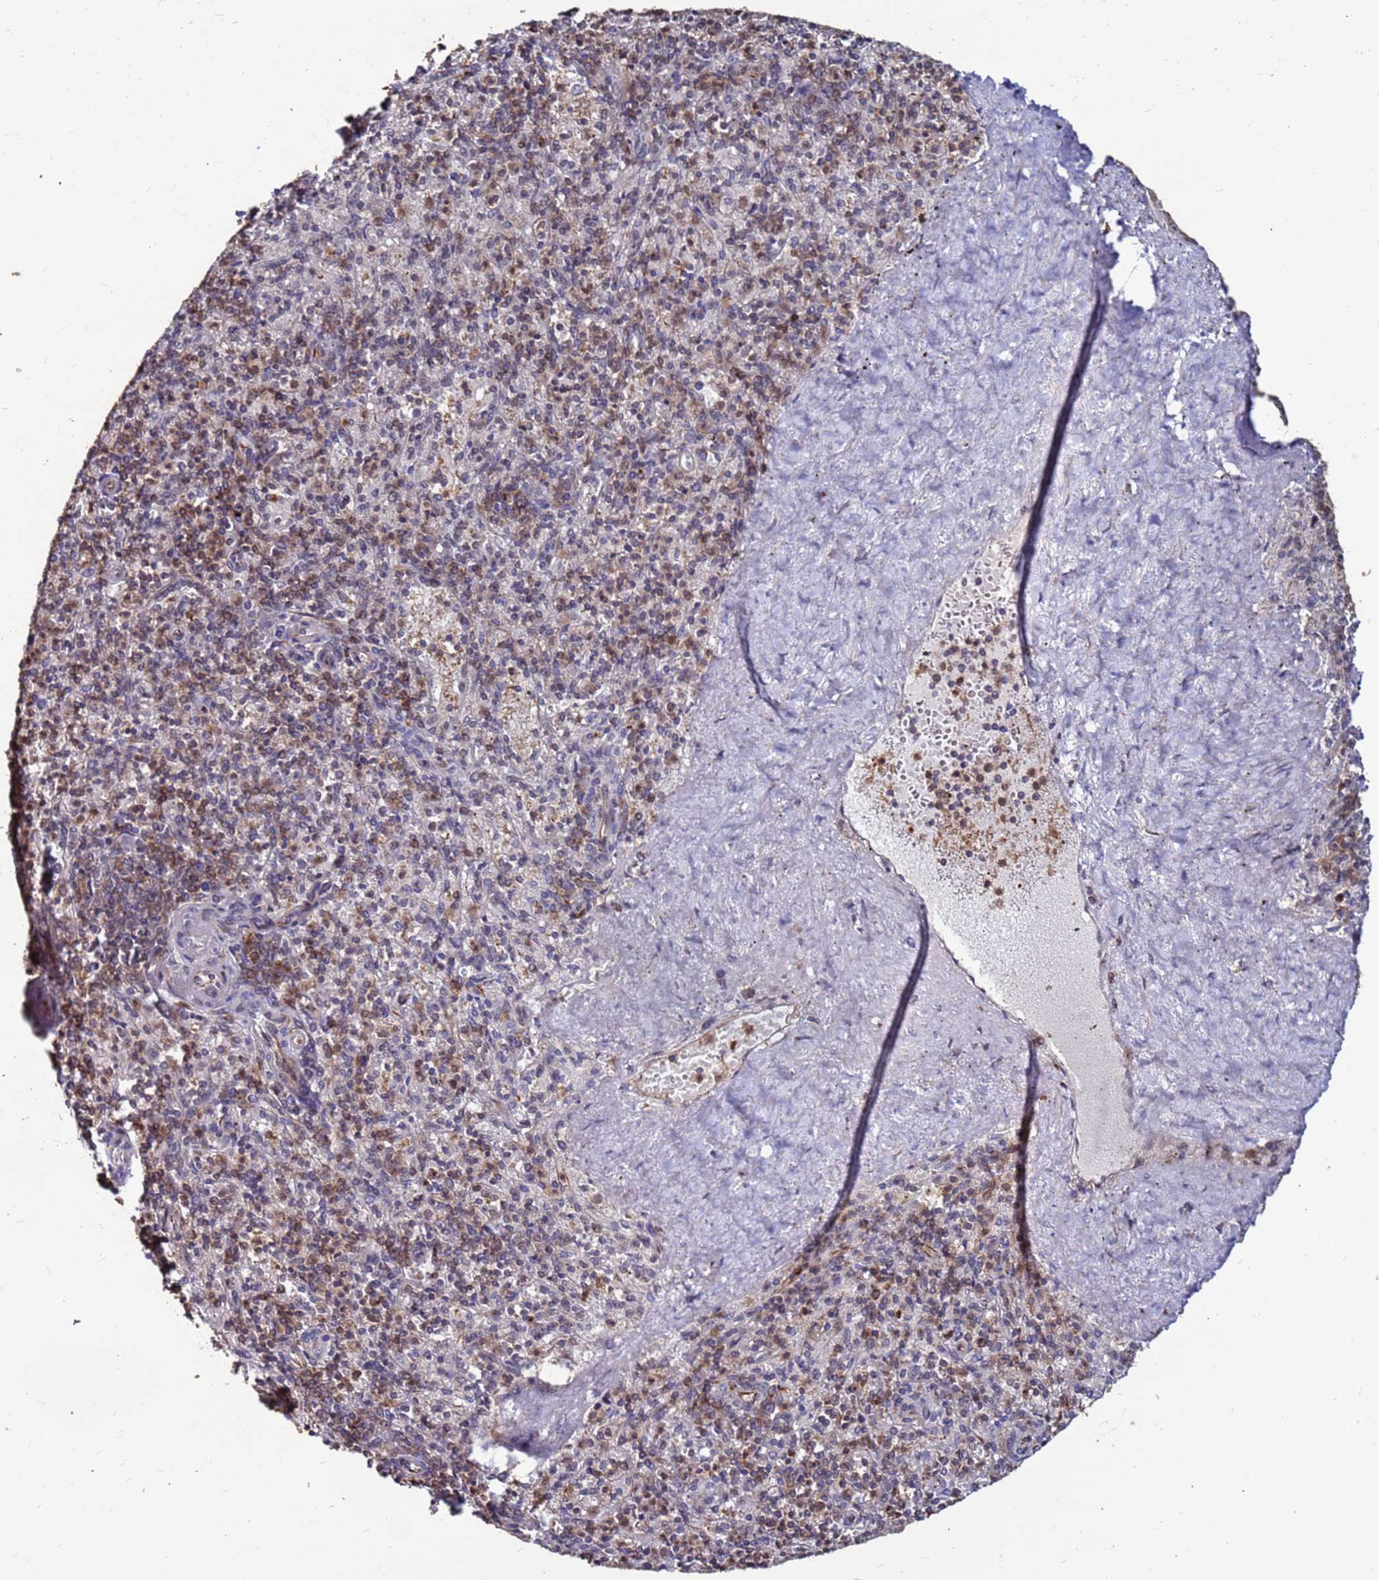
{"staining": {"intensity": "moderate", "quantity": "25%-75%", "location": "cytoplasmic/membranous"}, "tissue": "spleen", "cell_type": "Cells in red pulp", "image_type": "normal", "snomed": [{"axis": "morphology", "description": "Normal tissue, NOS"}, {"axis": "topography", "description": "Spleen"}], "caption": "Brown immunohistochemical staining in benign human spleen demonstrates moderate cytoplasmic/membranous expression in approximately 25%-75% of cells in red pulp.", "gene": "CLK3", "patient": {"sex": "male", "age": 82}}